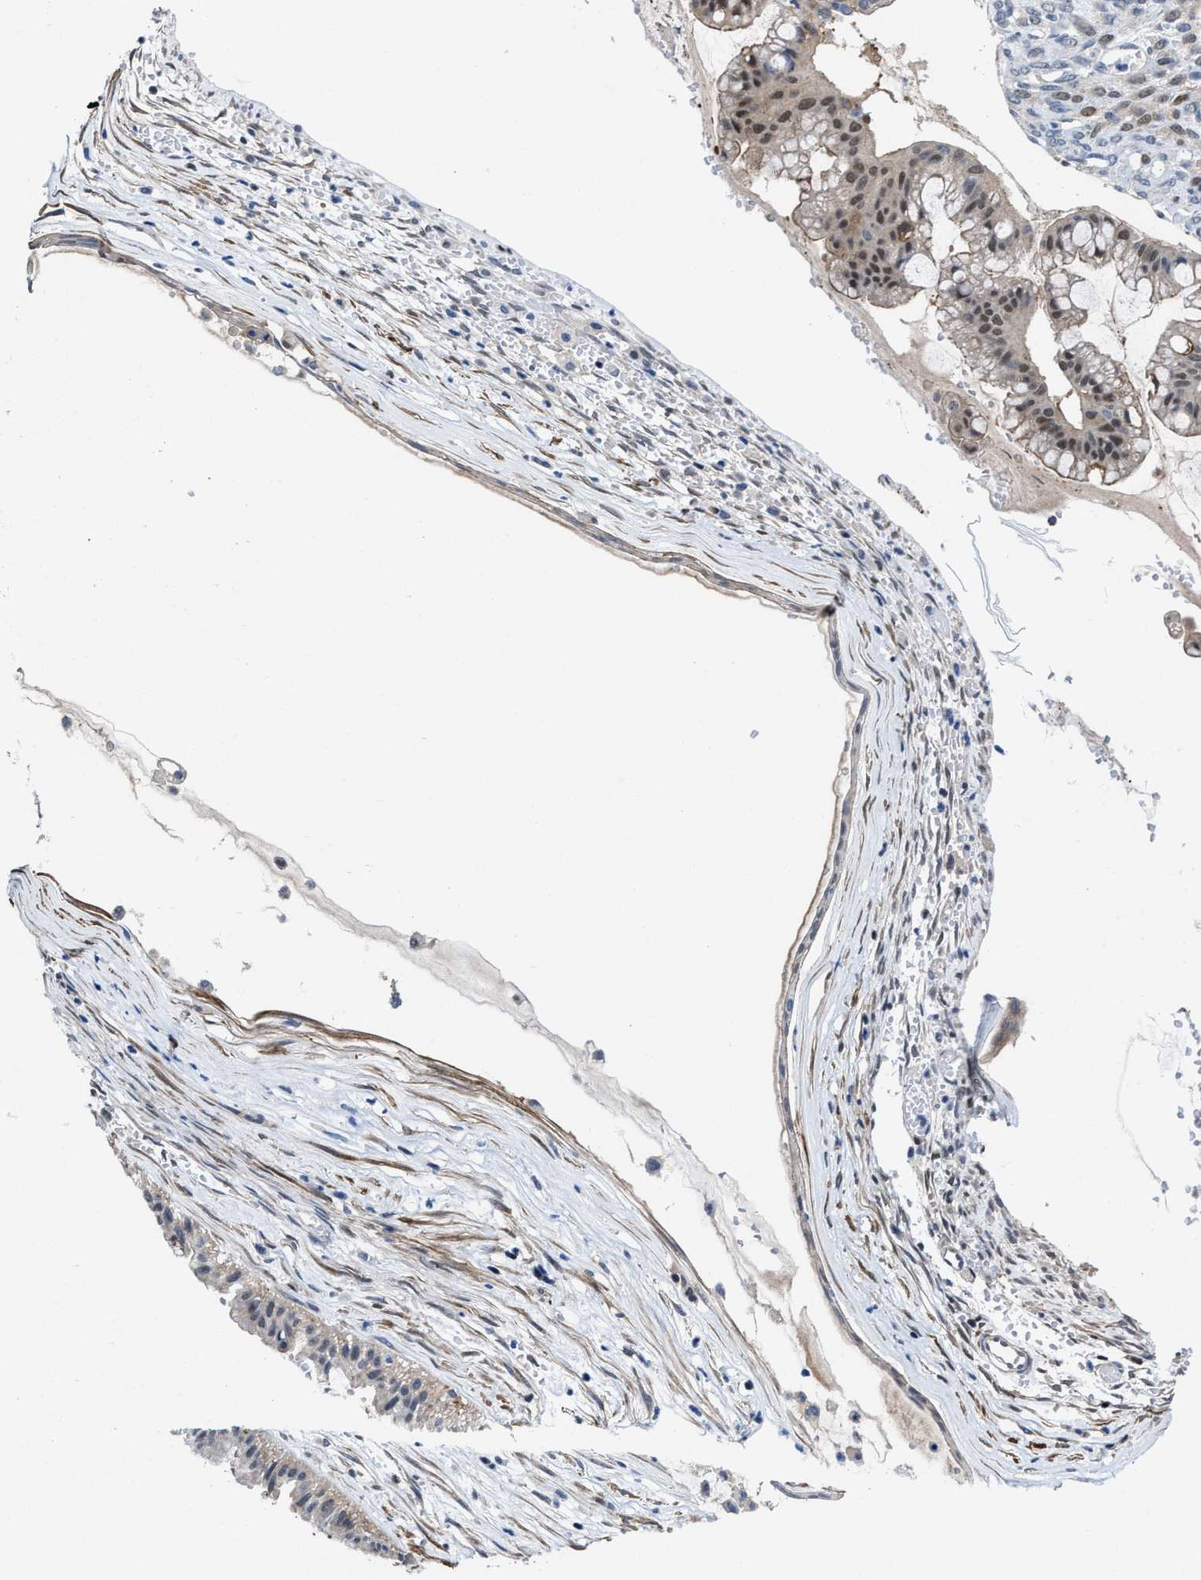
{"staining": {"intensity": "moderate", "quantity": ">75%", "location": "nuclear"}, "tissue": "ovarian cancer", "cell_type": "Tumor cells", "image_type": "cancer", "snomed": [{"axis": "morphology", "description": "Cystadenocarcinoma, mucinous, NOS"}, {"axis": "topography", "description": "Ovary"}], "caption": "DAB (3,3'-diaminobenzidine) immunohistochemical staining of human ovarian mucinous cystadenocarcinoma displays moderate nuclear protein expression in approximately >75% of tumor cells. Nuclei are stained in blue.", "gene": "KIF12", "patient": {"sex": "female", "age": 73}}